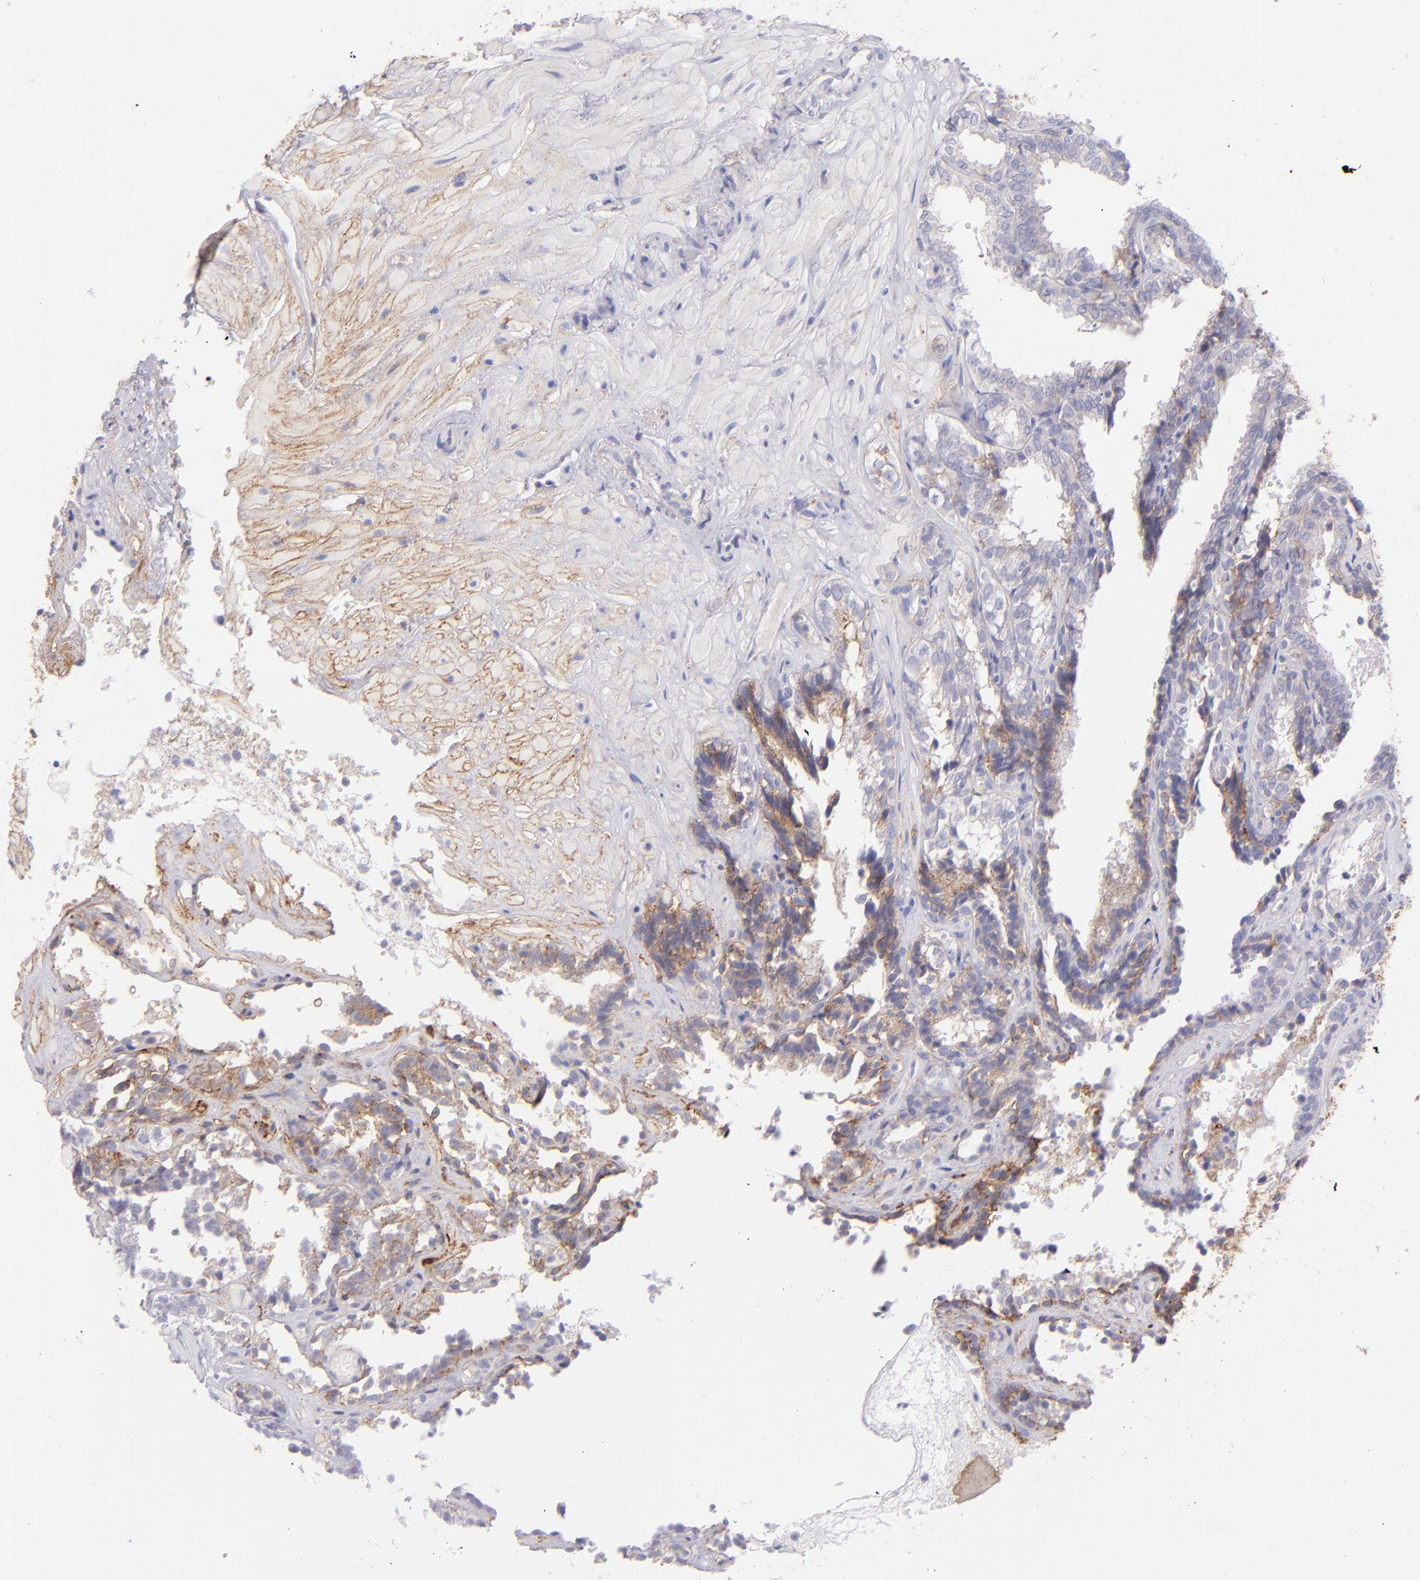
{"staining": {"intensity": "moderate", "quantity": "25%-75%", "location": "cytoplasmic/membranous"}, "tissue": "seminal vesicle", "cell_type": "Glandular cells", "image_type": "normal", "snomed": [{"axis": "morphology", "description": "Normal tissue, NOS"}, {"axis": "topography", "description": "Seminal veicle"}], "caption": "Immunohistochemistry histopathology image of unremarkable seminal vesicle: human seminal vesicle stained using immunohistochemistry shows medium levels of moderate protein expression localized specifically in the cytoplasmic/membranous of glandular cells, appearing as a cytoplasmic/membranous brown color.", "gene": "CD81", "patient": {"sex": "male", "age": 26}}